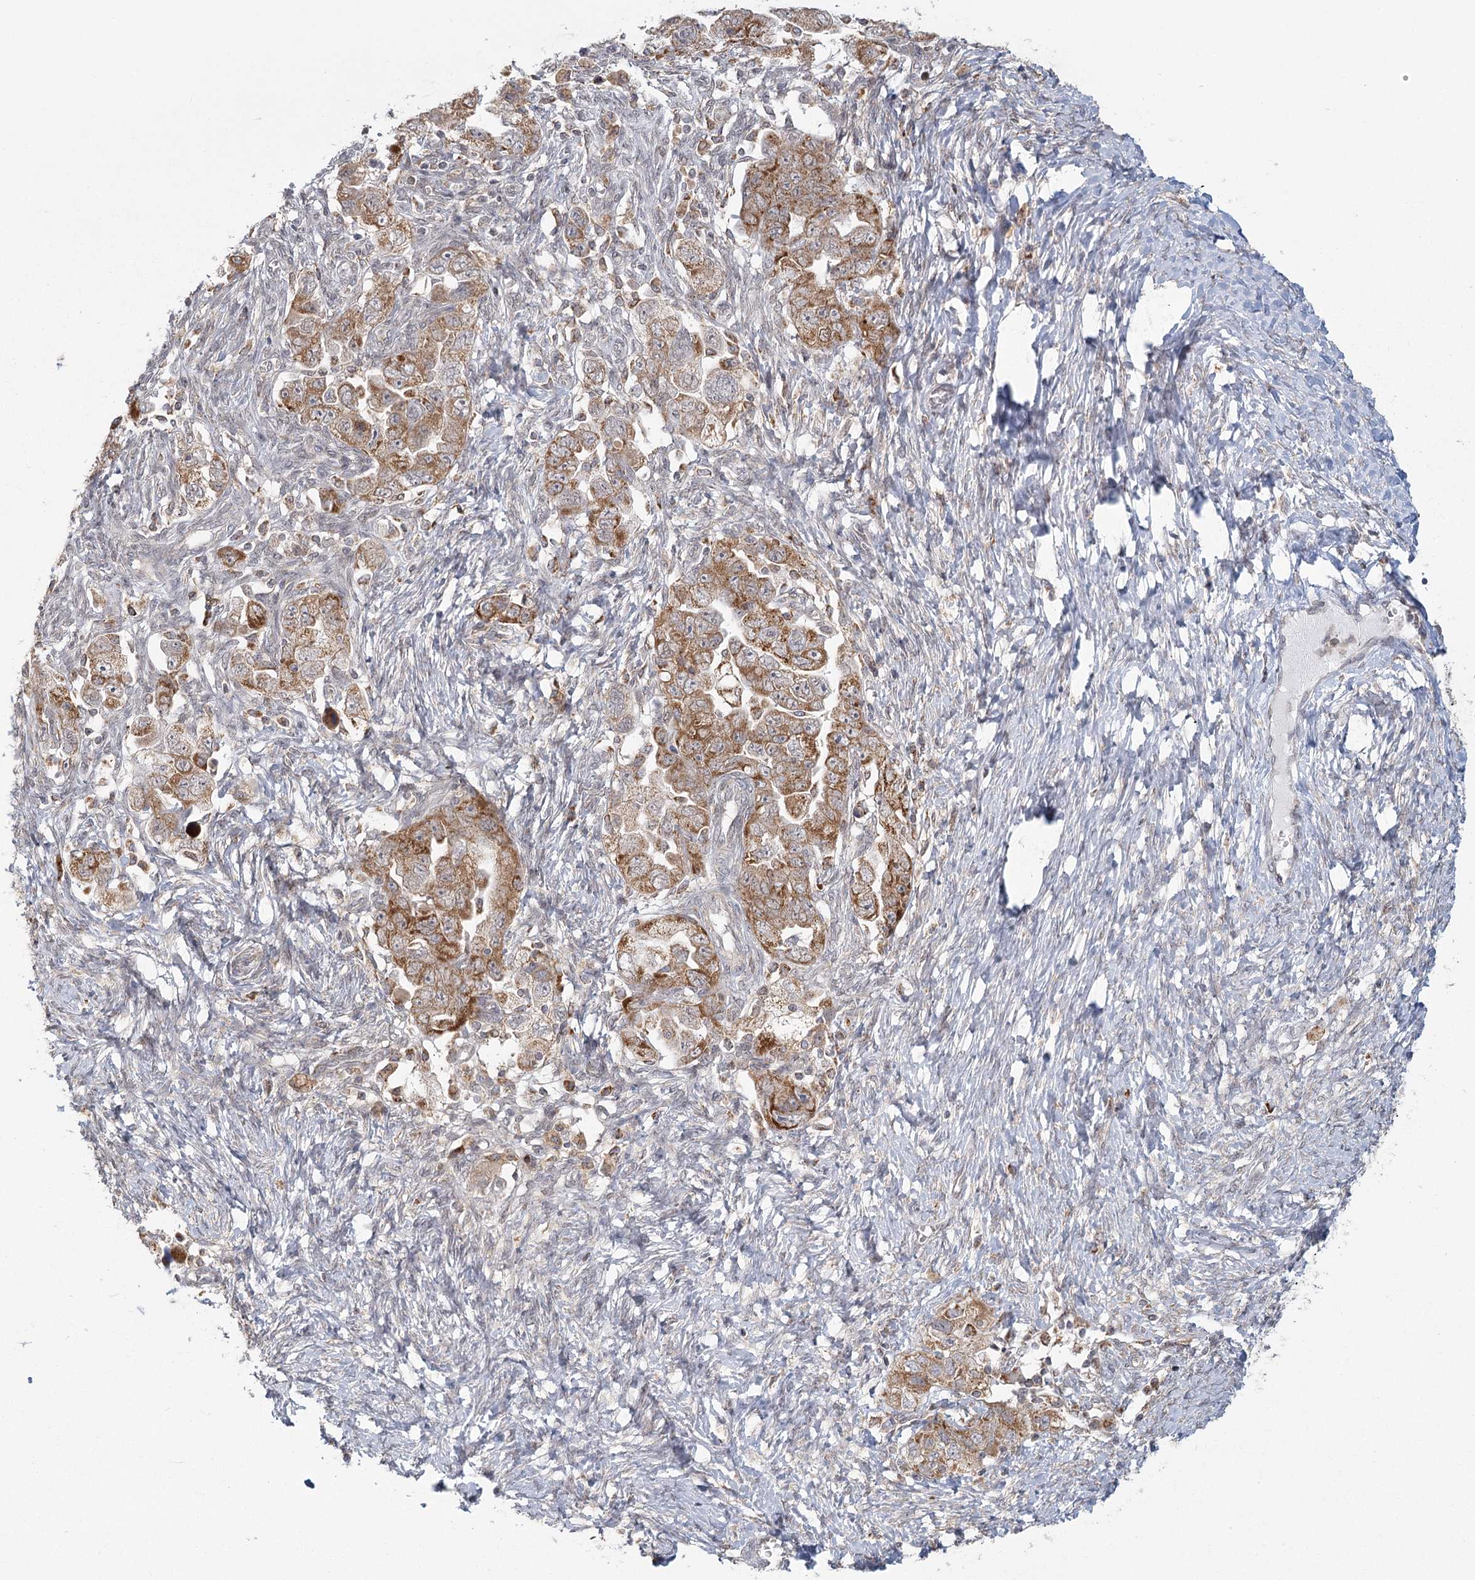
{"staining": {"intensity": "moderate", "quantity": ">75%", "location": "cytoplasmic/membranous"}, "tissue": "ovarian cancer", "cell_type": "Tumor cells", "image_type": "cancer", "snomed": [{"axis": "morphology", "description": "Carcinoma, NOS"}, {"axis": "morphology", "description": "Cystadenocarcinoma, serous, NOS"}, {"axis": "topography", "description": "Ovary"}], "caption": "This is an image of IHC staining of ovarian cancer (carcinoma), which shows moderate expression in the cytoplasmic/membranous of tumor cells.", "gene": "LACTB", "patient": {"sex": "female", "age": 69}}